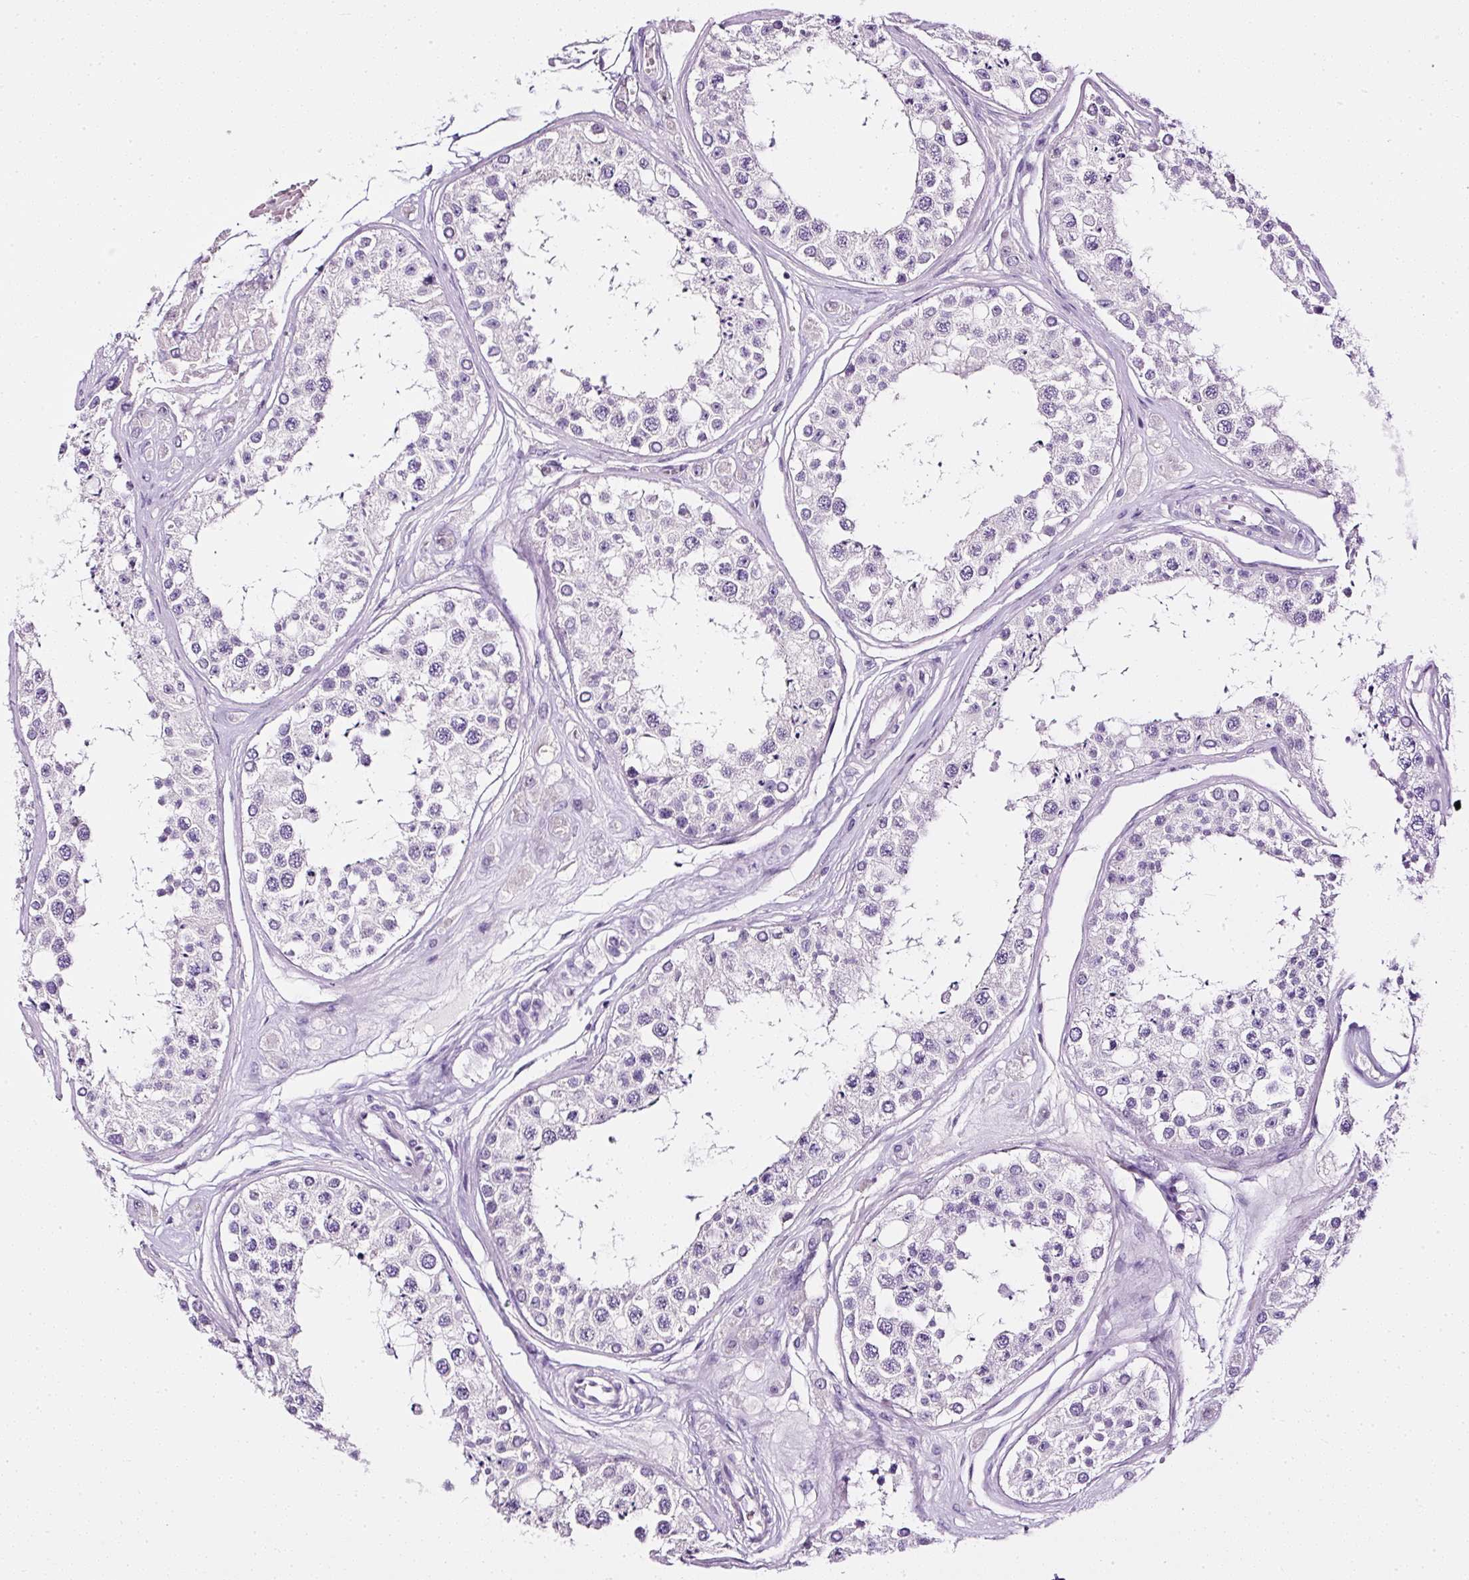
{"staining": {"intensity": "negative", "quantity": "none", "location": "none"}, "tissue": "testis", "cell_type": "Cells in seminiferous ducts", "image_type": "normal", "snomed": [{"axis": "morphology", "description": "Normal tissue, NOS"}, {"axis": "topography", "description": "Testis"}], "caption": "The micrograph shows no staining of cells in seminiferous ducts in normal testis.", "gene": "ATP2A1", "patient": {"sex": "male", "age": 25}}